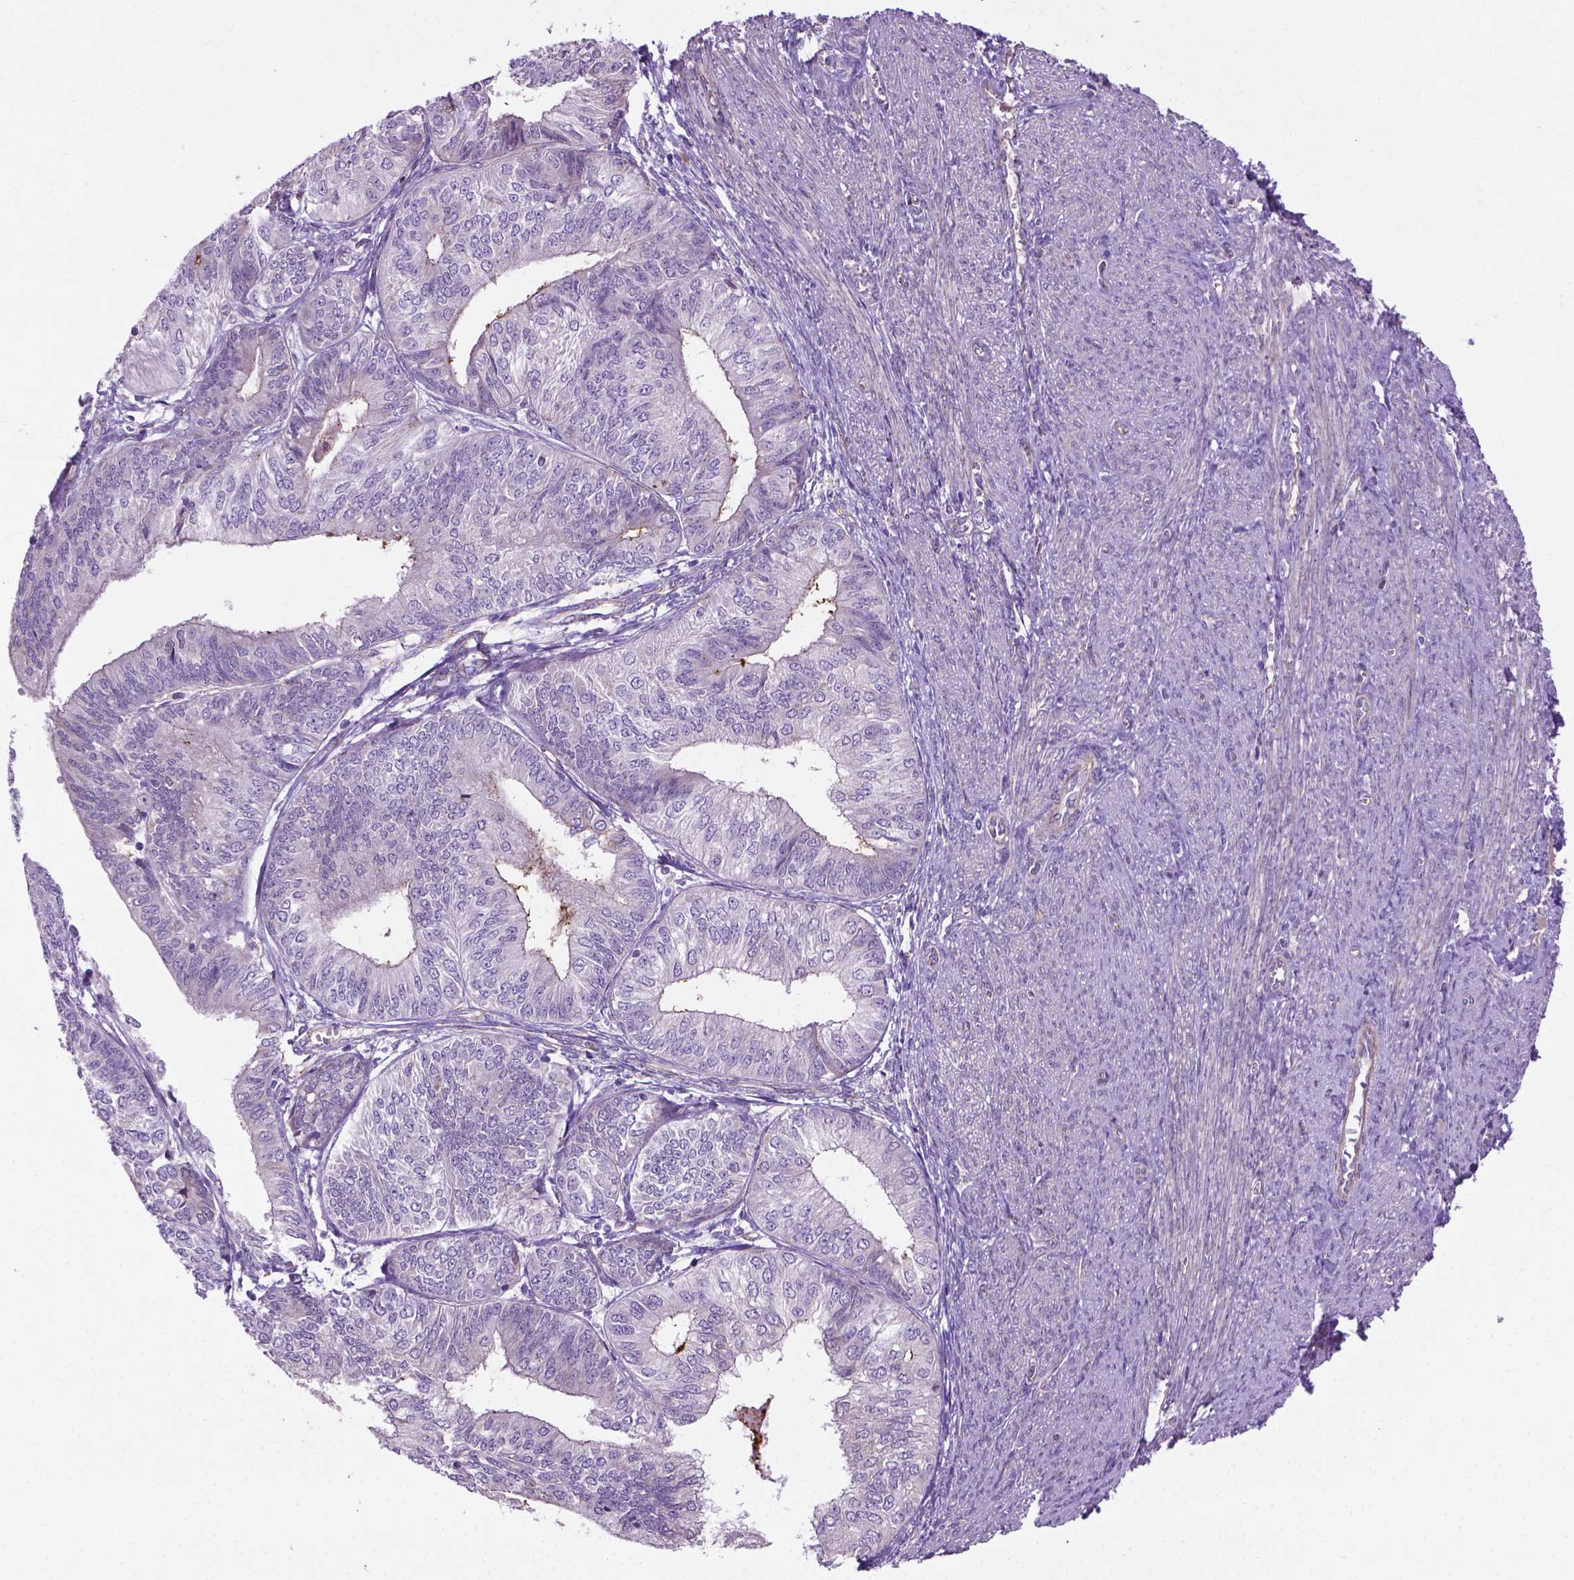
{"staining": {"intensity": "negative", "quantity": "none", "location": "none"}, "tissue": "endometrial cancer", "cell_type": "Tumor cells", "image_type": "cancer", "snomed": [{"axis": "morphology", "description": "Adenocarcinoma, NOS"}, {"axis": "topography", "description": "Endometrium"}], "caption": "Immunohistochemistry histopathology image of neoplastic tissue: endometrial cancer stained with DAB exhibits no significant protein staining in tumor cells.", "gene": "CCER2", "patient": {"sex": "female", "age": 58}}